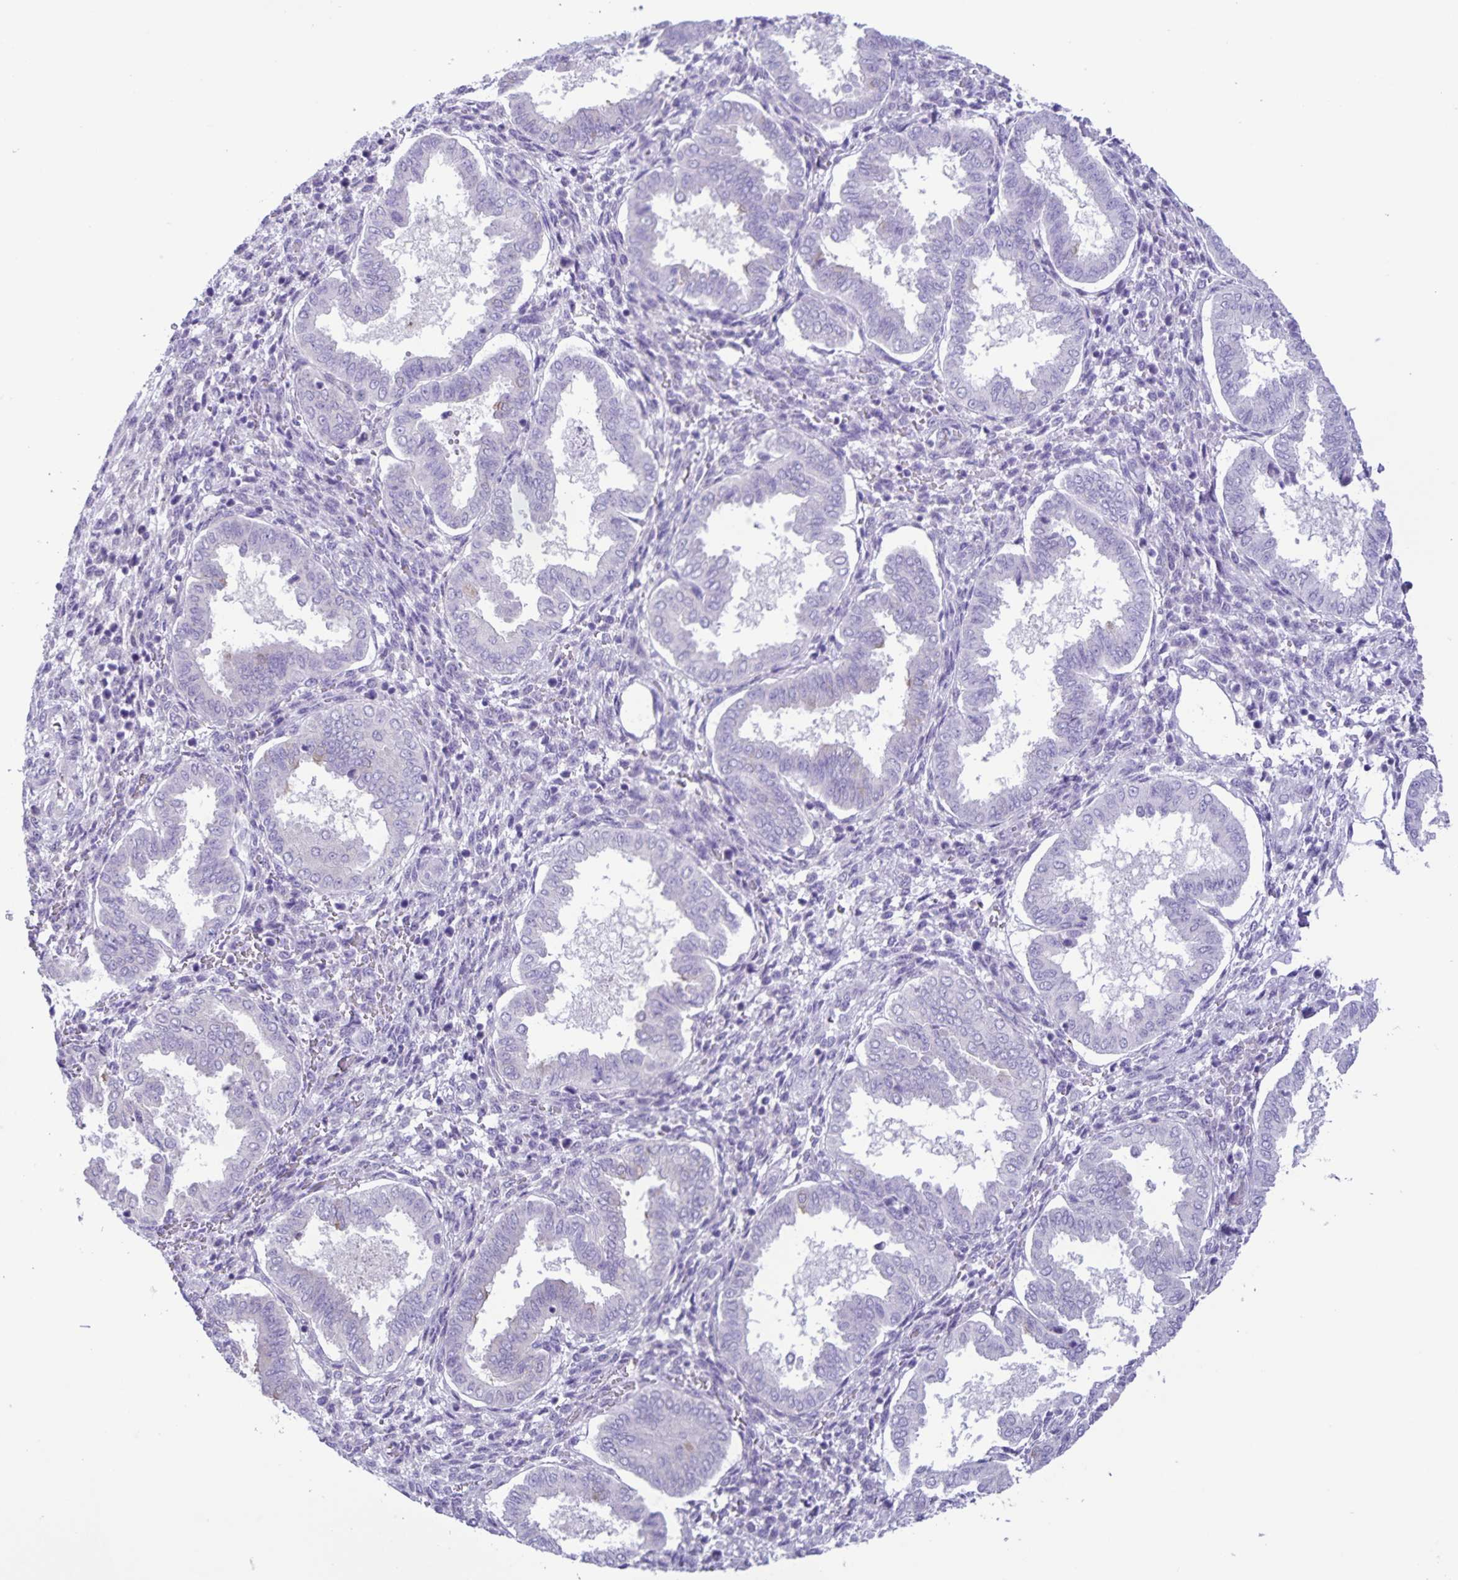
{"staining": {"intensity": "negative", "quantity": "none", "location": "none"}, "tissue": "endometrium", "cell_type": "Cells in endometrial stroma", "image_type": "normal", "snomed": [{"axis": "morphology", "description": "Normal tissue, NOS"}, {"axis": "topography", "description": "Endometrium"}], "caption": "A high-resolution histopathology image shows immunohistochemistry staining of normal endometrium, which demonstrates no significant expression in cells in endometrial stroma. (DAB (3,3'-diaminobenzidine) immunohistochemistry with hematoxylin counter stain).", "gene": "CAPSL", "patient": {"sex": "female", "age": 24}}